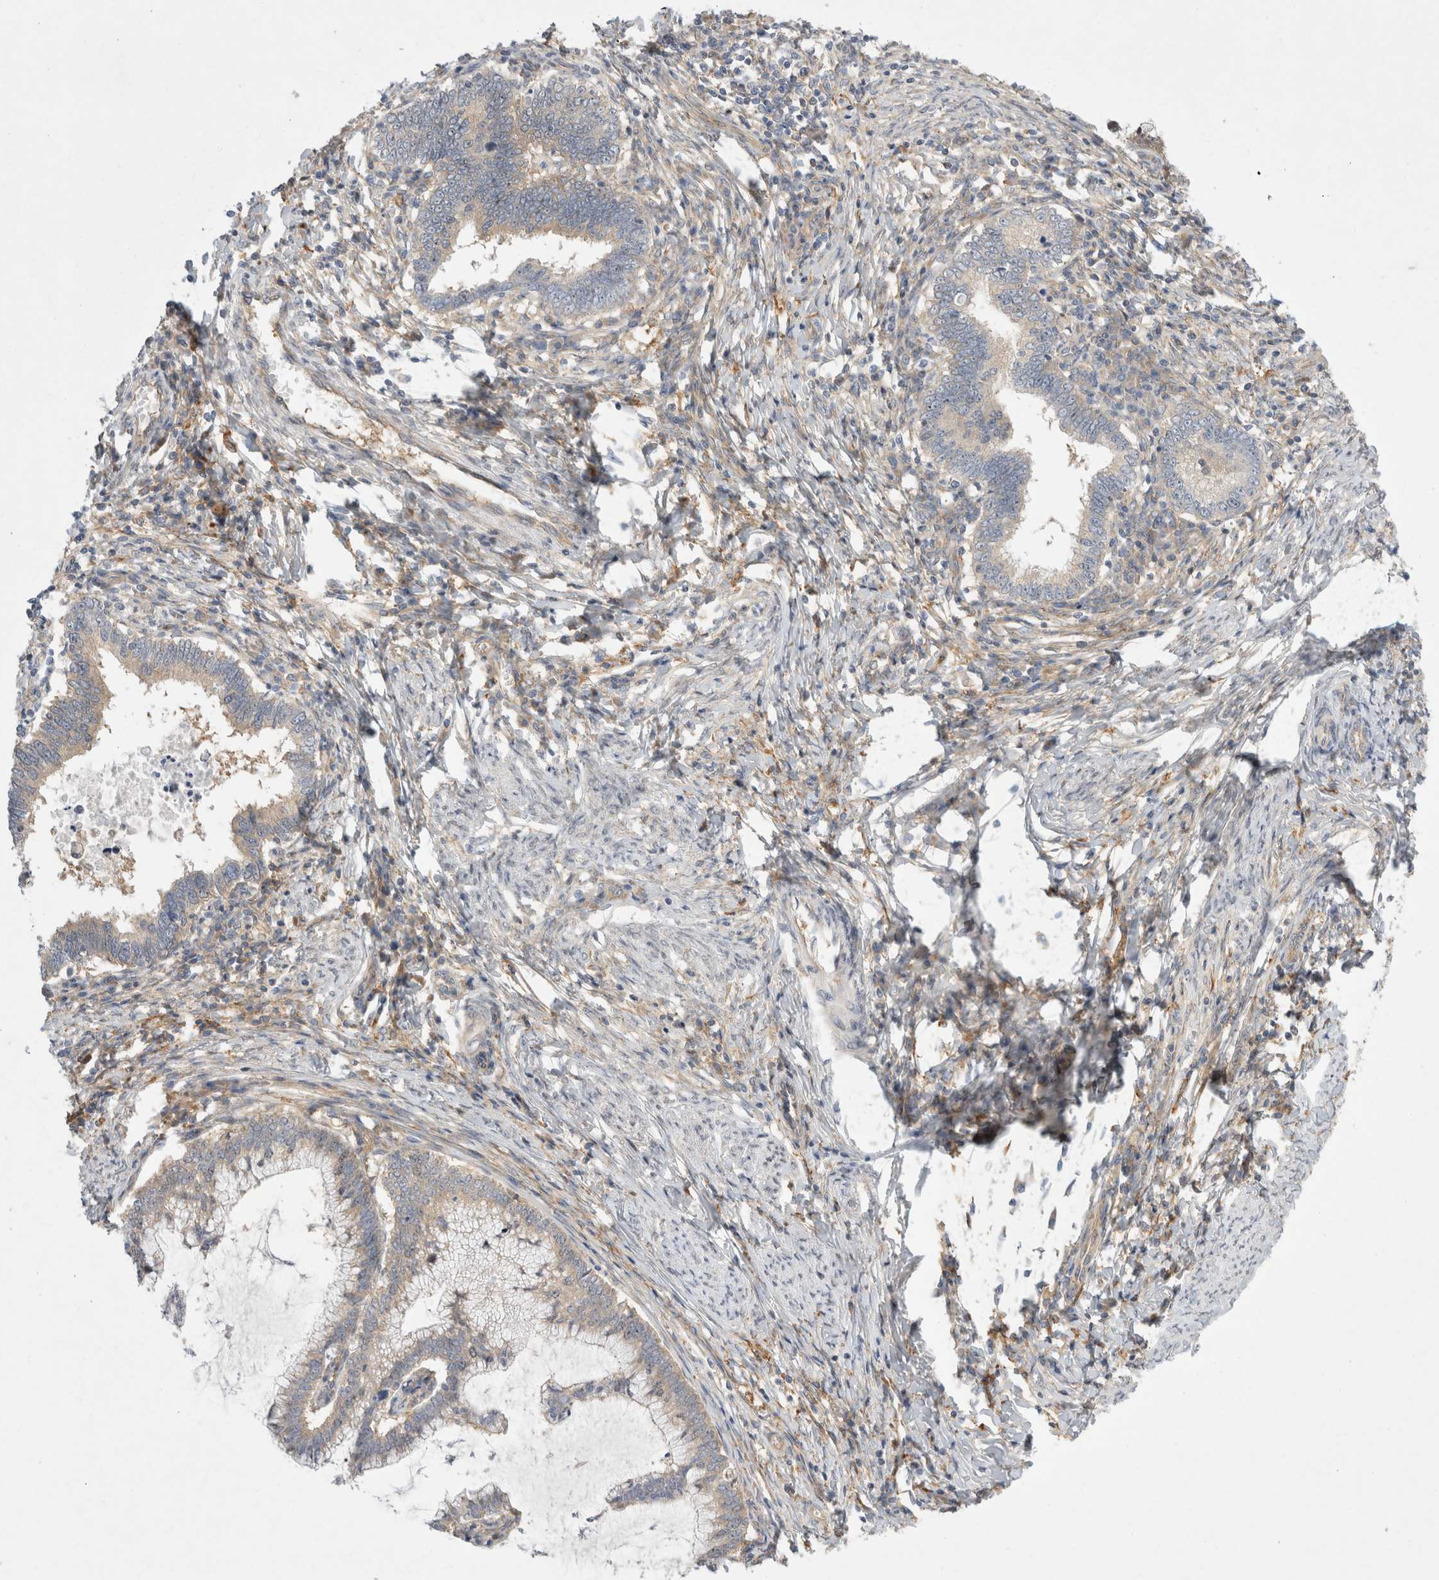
{"staining": {"intensity": "weak", "quantity": ">75%", "location": "cytoplasmic/membranous"}, "tissue": "cervical cancer", "cell_type": "Tumor cells", "image_type": "cancer", "snomed": [{"axis": "morphology", "description": "Adenocarcinoma, NOS"}, {"axis": "topography", "description": "Cervix"}], "caption": "A low amount of weak cytoplasmic/membranous positivity is present in about >75% of tumor cells in cervical cancer tissue.", "gene": "CDCA7L", "patient": {"sex": "female", "age": 36}}